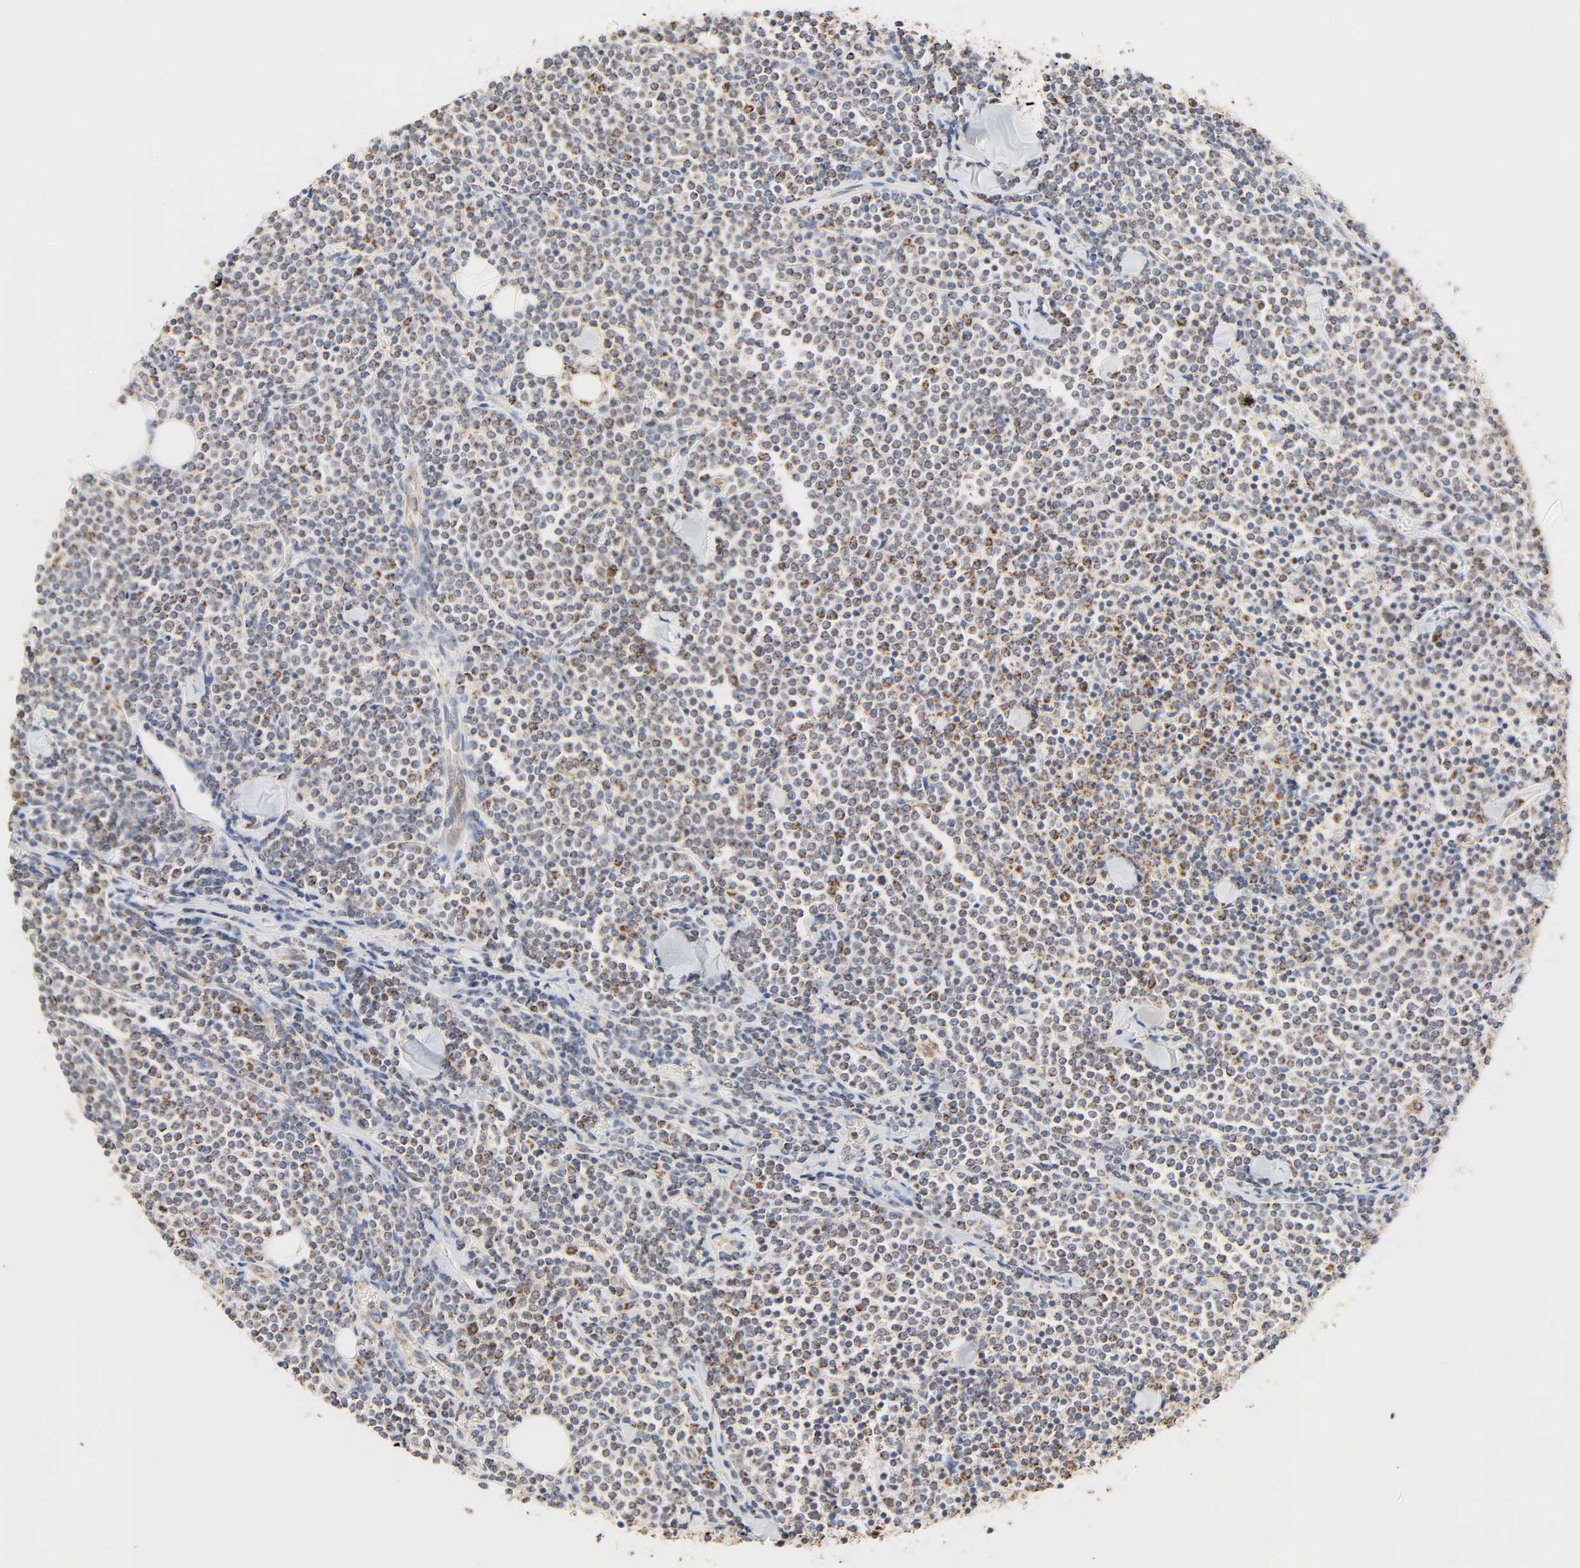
{"staining": {"intensity": "moderate", "quantity": "25%-75%", "location": "cytoplasmic/membranous"}, "tissue": "lymphoma", "cell_type": "Tumor cells", "image_type": "cancer", "snomed": [{"axis": "morphology", "description": "Malignant lymphoma, non-Hodgkin's type, Low grade"}, {"axis": "topography", "description": "Soft tissue"}], "caption": "Protein staining by IHC shows moderate cytoplasmic/membranous expression in about 25%-75% of tumor cells in lymphoma.", "gene": "ZMAT5", "patient": {"sex": "male", "age": 92}}